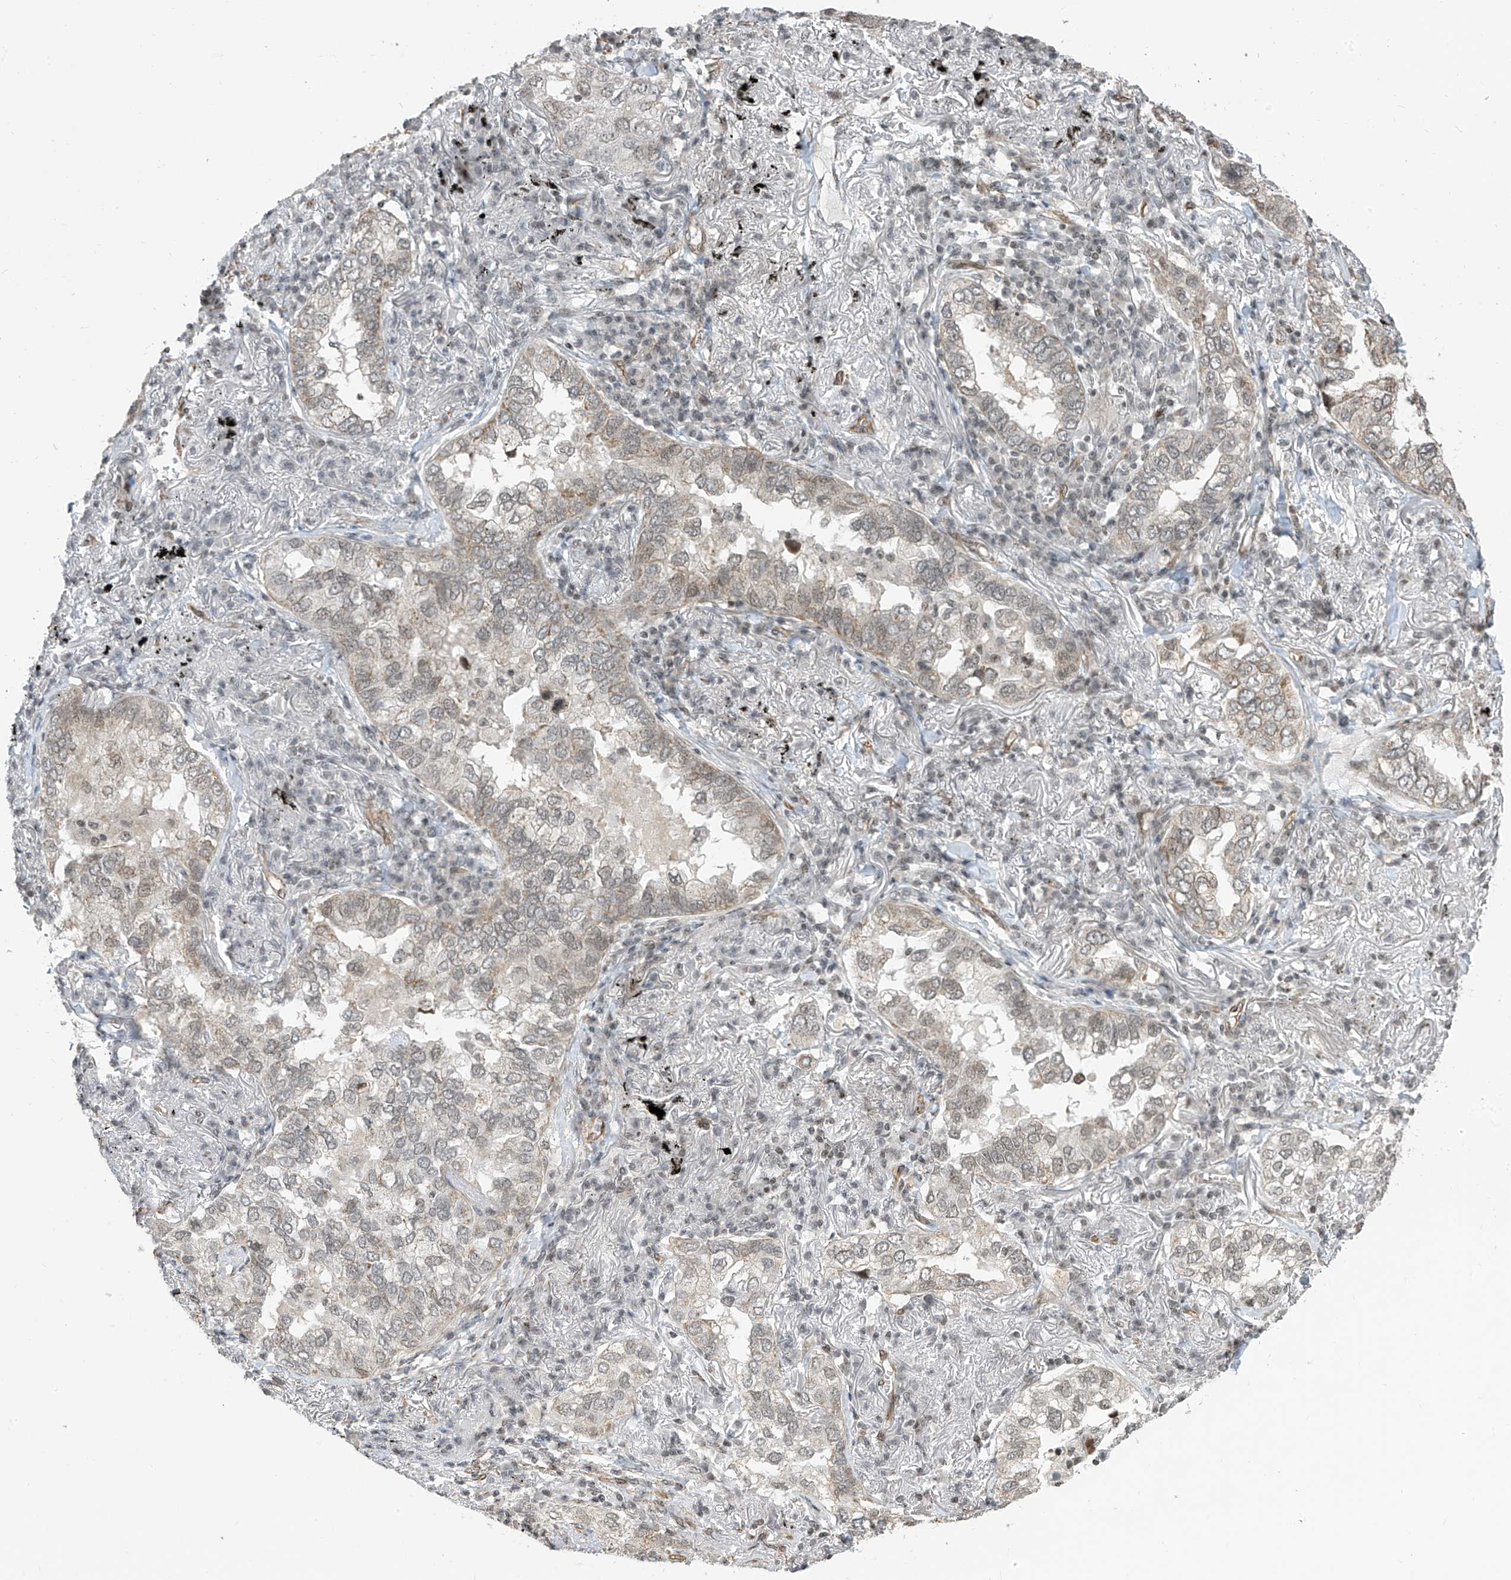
{"staining": {"intensity": "weak", "quantity": "<25%", "location": "cytoplasmic/membranous"}, "tissue": "lung cancer", "cell_type": "Tumor cells", "image_type": "cancer", "snomed": [{"axis": "morphology", "description": "Adenocarcinoma, NOS"}, {"axis": "topography", "description": "Lung"}], "caption": "The immunohistochemistry (IHC) photomicrograph has no significant expression in tumor cells of adenocarcinoma (lung) tissue.", "gene": "METAP1D", "patient": {"sex": "male", "age": 65}}